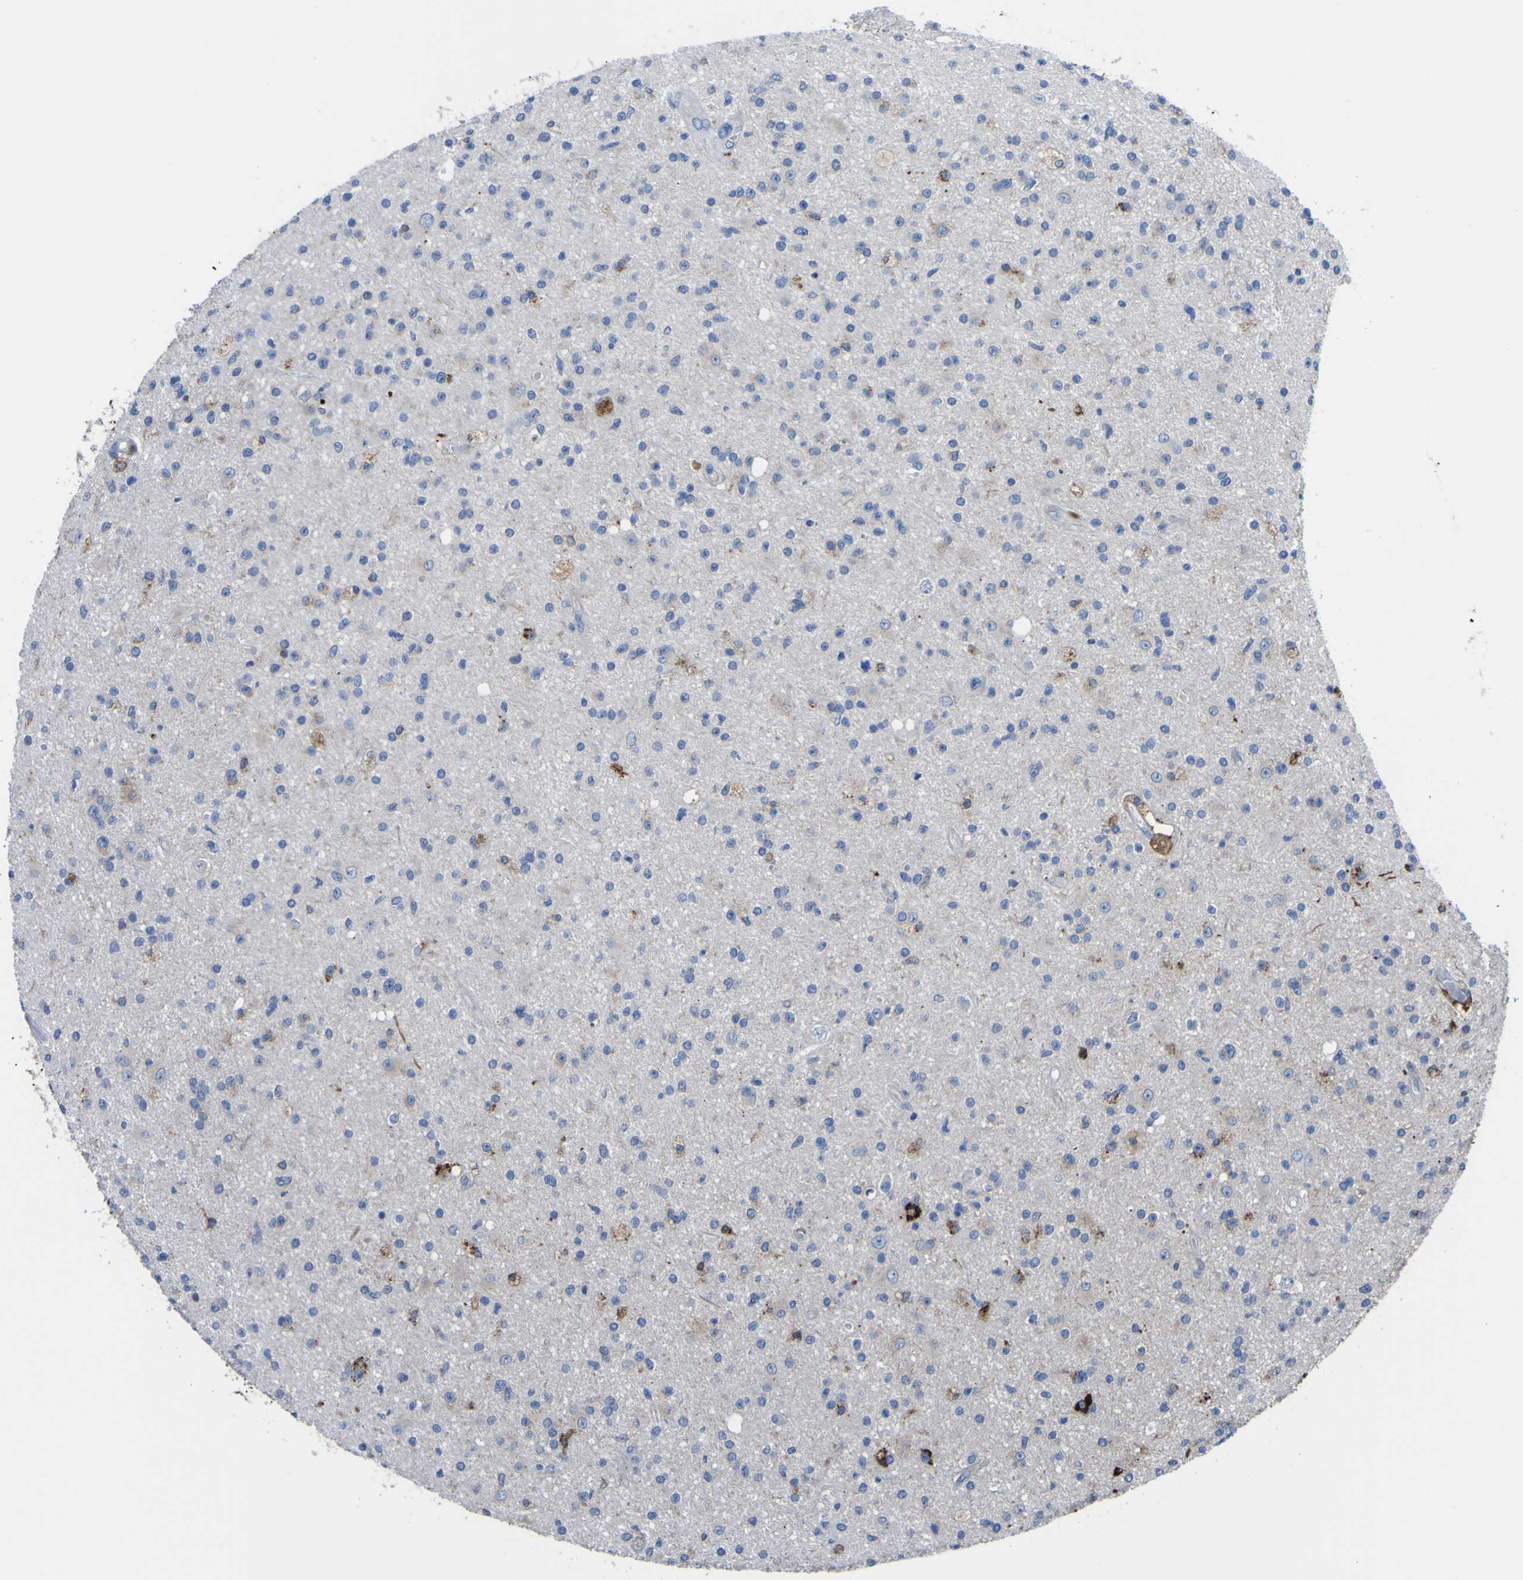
{"staining": {"intensity": "strong", "quantity": "<25%", "location": "cytoplasmic/membranous"}, "tissue": "glioma", "cell_type": "Tumor cells", "image_type": "cancer", "snomed": [{"axis": "morphology", "description": "Glioma, malignant, High grade"}, {"axis": "topography", "description": "Brain"}], "caption": "Protein staining of malignant high-grade glioma tissue displays strong cytoplasmic/membranous staining in approximately <25% of tumor cells. The staining was performed using DAB, with brown indicating positive protein expression. Nuclei are stained blue with hematoxylin.", "gene": "AGO4", "patient": {"sex": "male", "age": 33}}